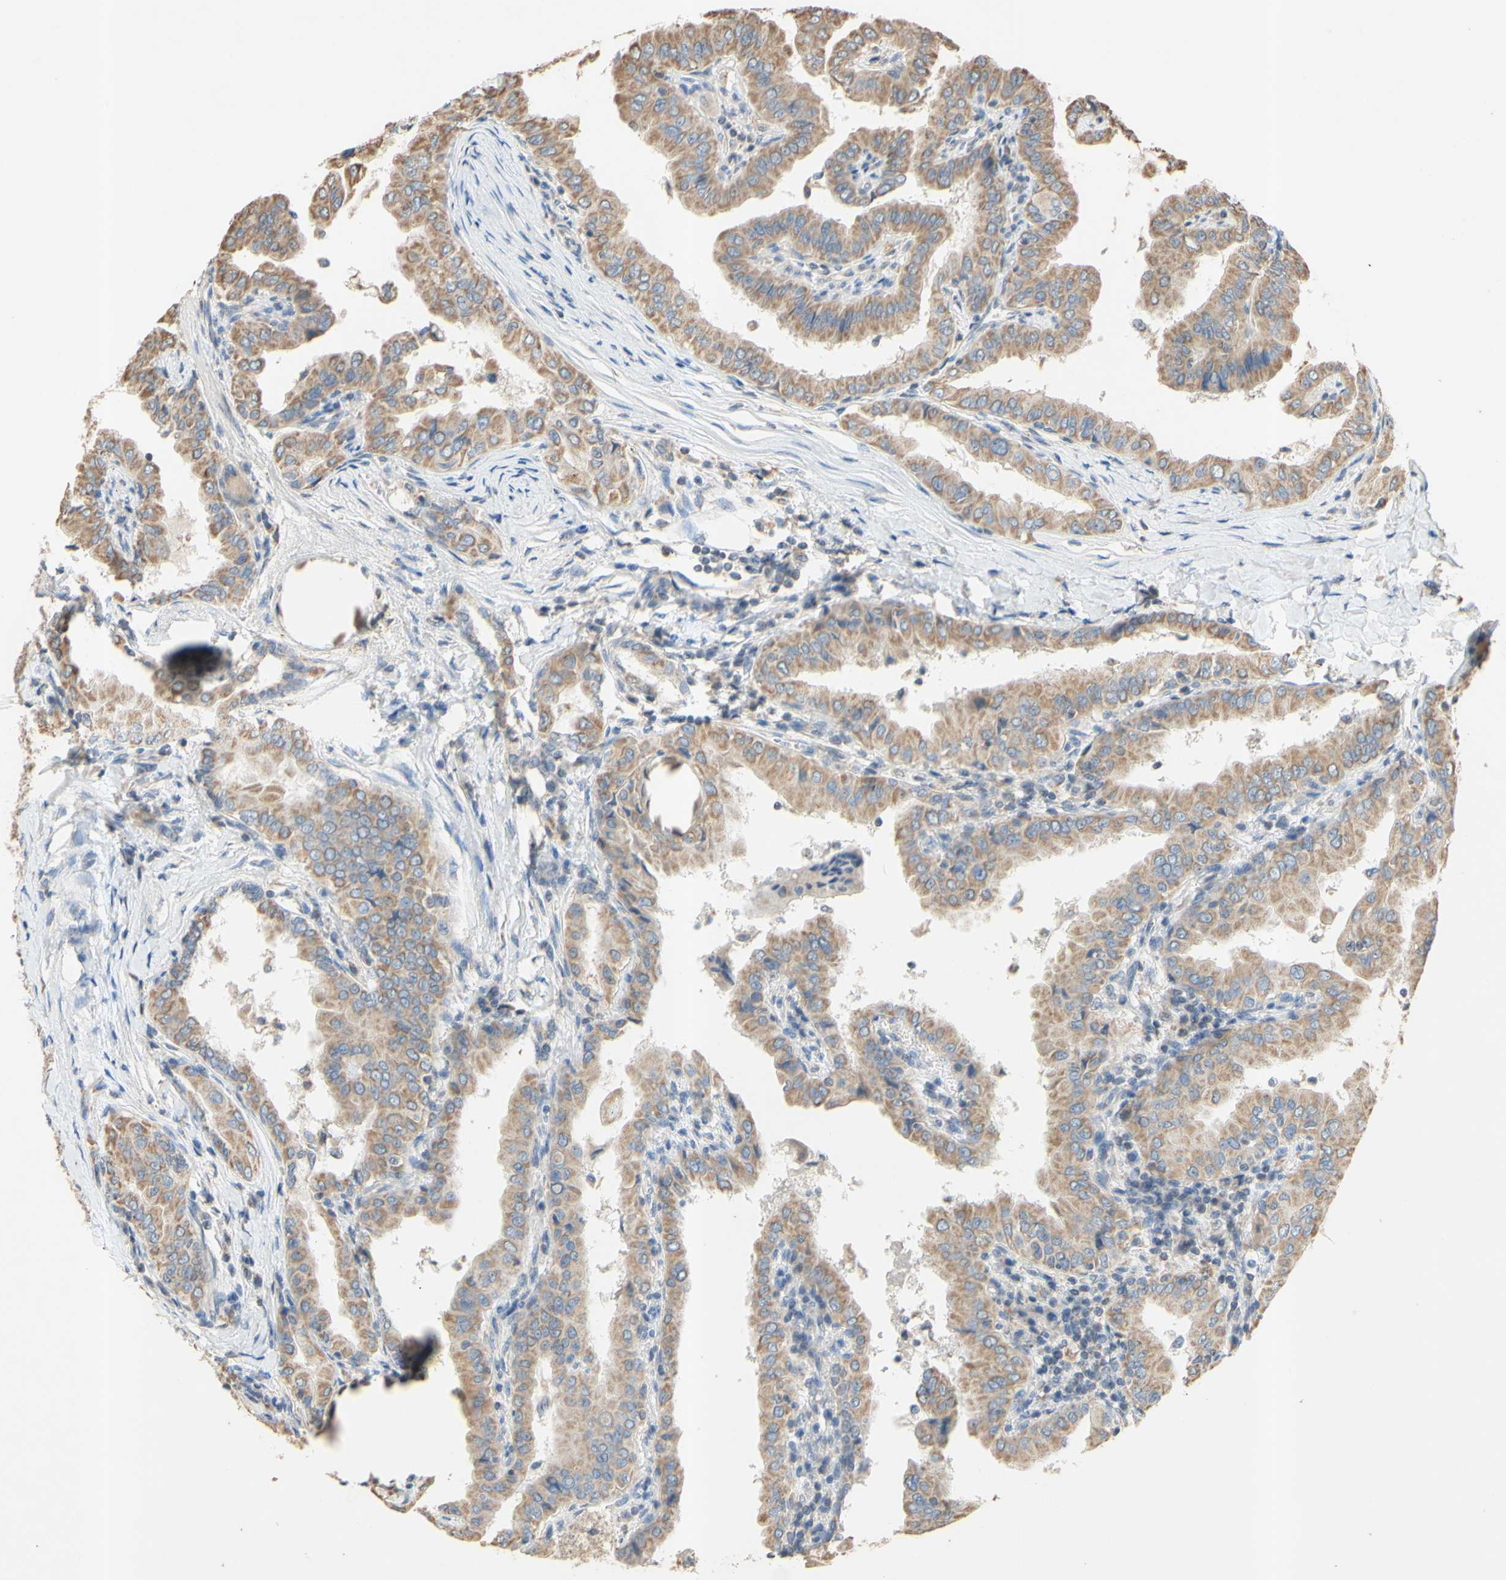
{"staining": {"intensity": "moderate", "quantity": ">75%", "location": "cytoplasmic/membranous"}, "tissue": "thyroid cancer", "cell_type": "Tumor cells", "image_type": "cancer", "snomed": [{"axis": "morphology", "description": "Papillary adenocarcinoma, NOS"}, {"axis": "topography", "description": "Thyroid gland"}], "caption": "A histopathology image of human thyroid papillary adenocarcinoma stained for a protein exhibits moderate cytoplasmic/membranous brown staining in tumor cells.", "gene": "PTGIS", "patient": {"sex": "male", "age": 33}}